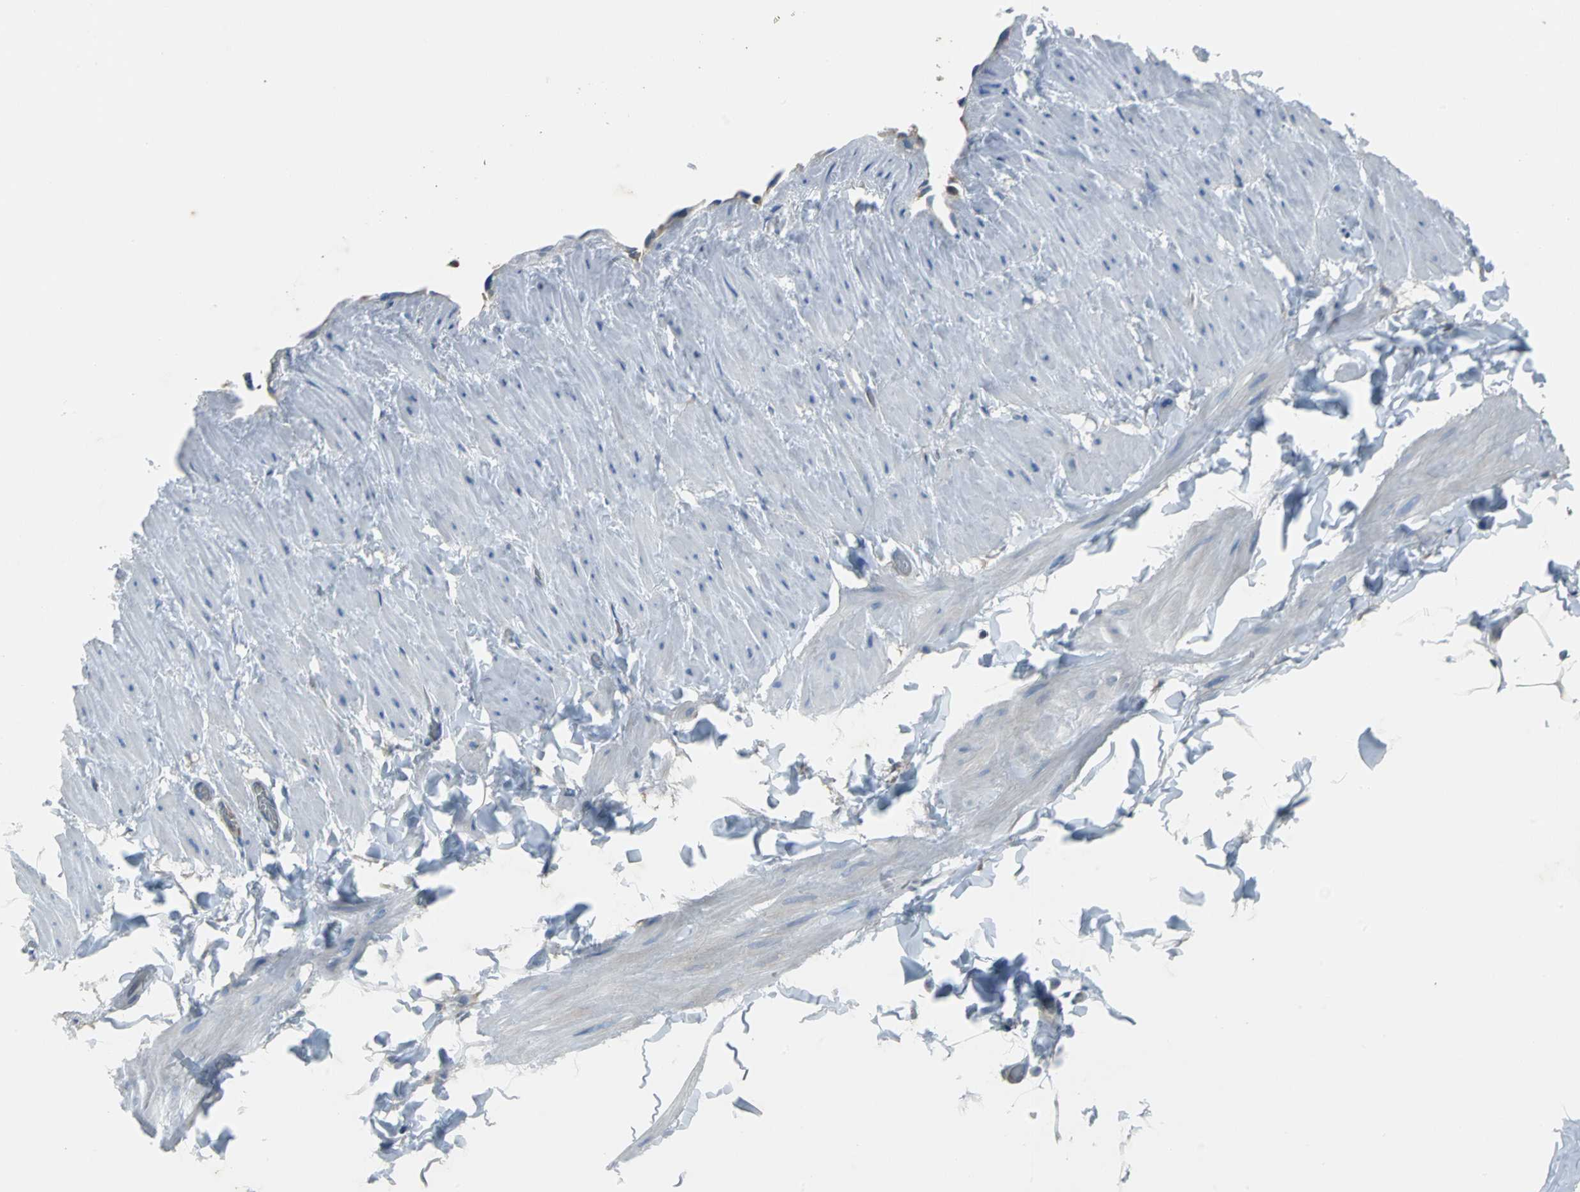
{"staining": {"intensity": "negative", "quantity": "none", "location": "none"}, "tissue": "adipose tissue", "cell_type": "Adipocytes", "image_type": "normal", "snomed": [{"axis": "morphology", "description": "Normal tissue, NOS"}, {"axis": "topography", "description": "Soft tissue"}], "caption": "Adipose tissue stained for a protein using immunohistochemistry shows no positivity adipocytes.", "gene": "EIF5A", "patient": {"sex": "male", "age": 26}}